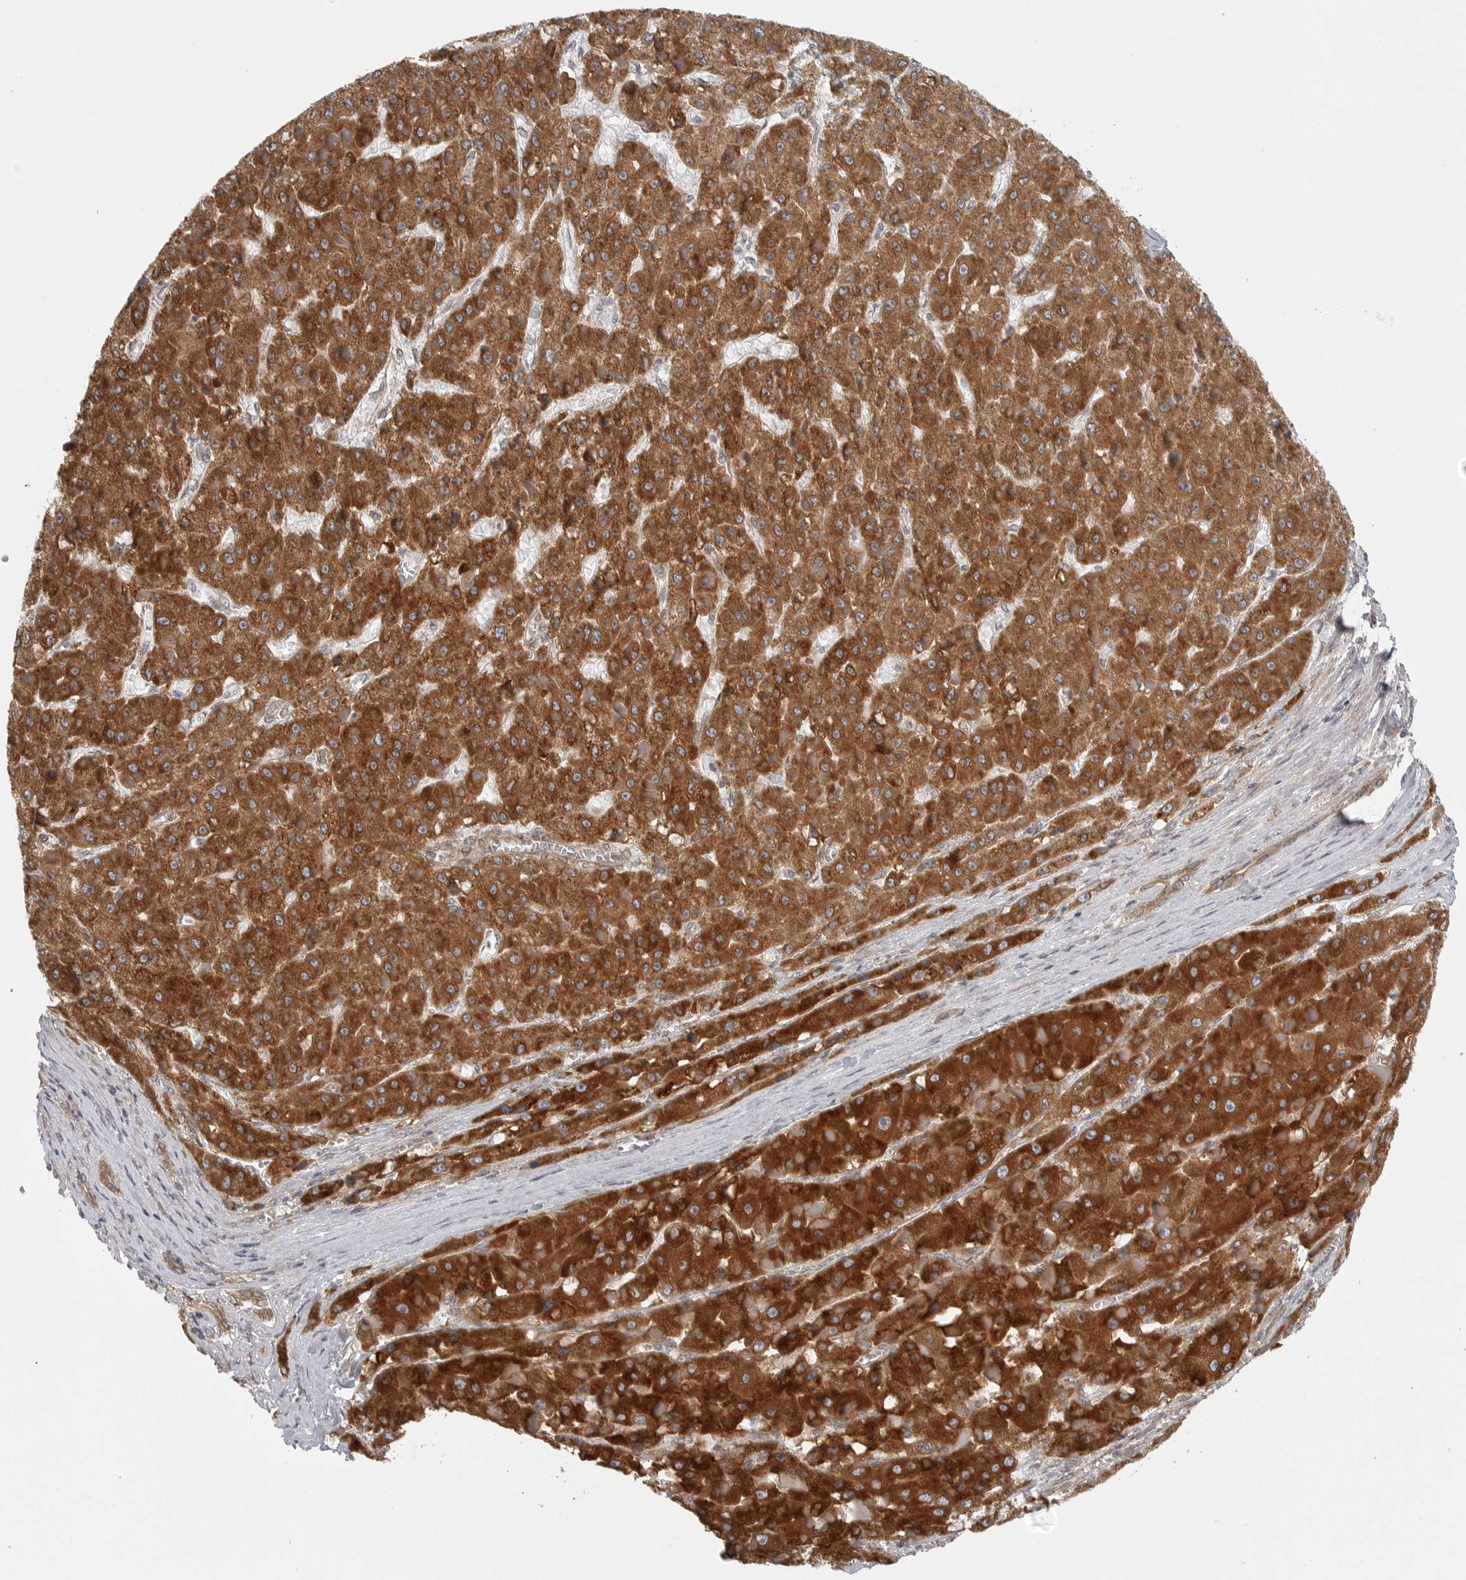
{"staining": {"intensity": "strong", "quantity": ">75%", "location": "cytoplasmic/membranous"}, "tissue": "liver cancer", "cell_type": "Tumor cells", "image_type": "cancer", "snomed": [{"axis": "morphology", "description": "Carcinoma, Hepatocellular, NOS"}, {"axis": "topography", "description": "Liver"}], "caption": "Human hepatocellular carcinoma (liver) stained with a brown dye shows strong cytoplasmic/membranous positive positivity in approximately >75% of tumor cells.", "gene": "CERS2", "patient": {"sex": "female", "age": 73}}